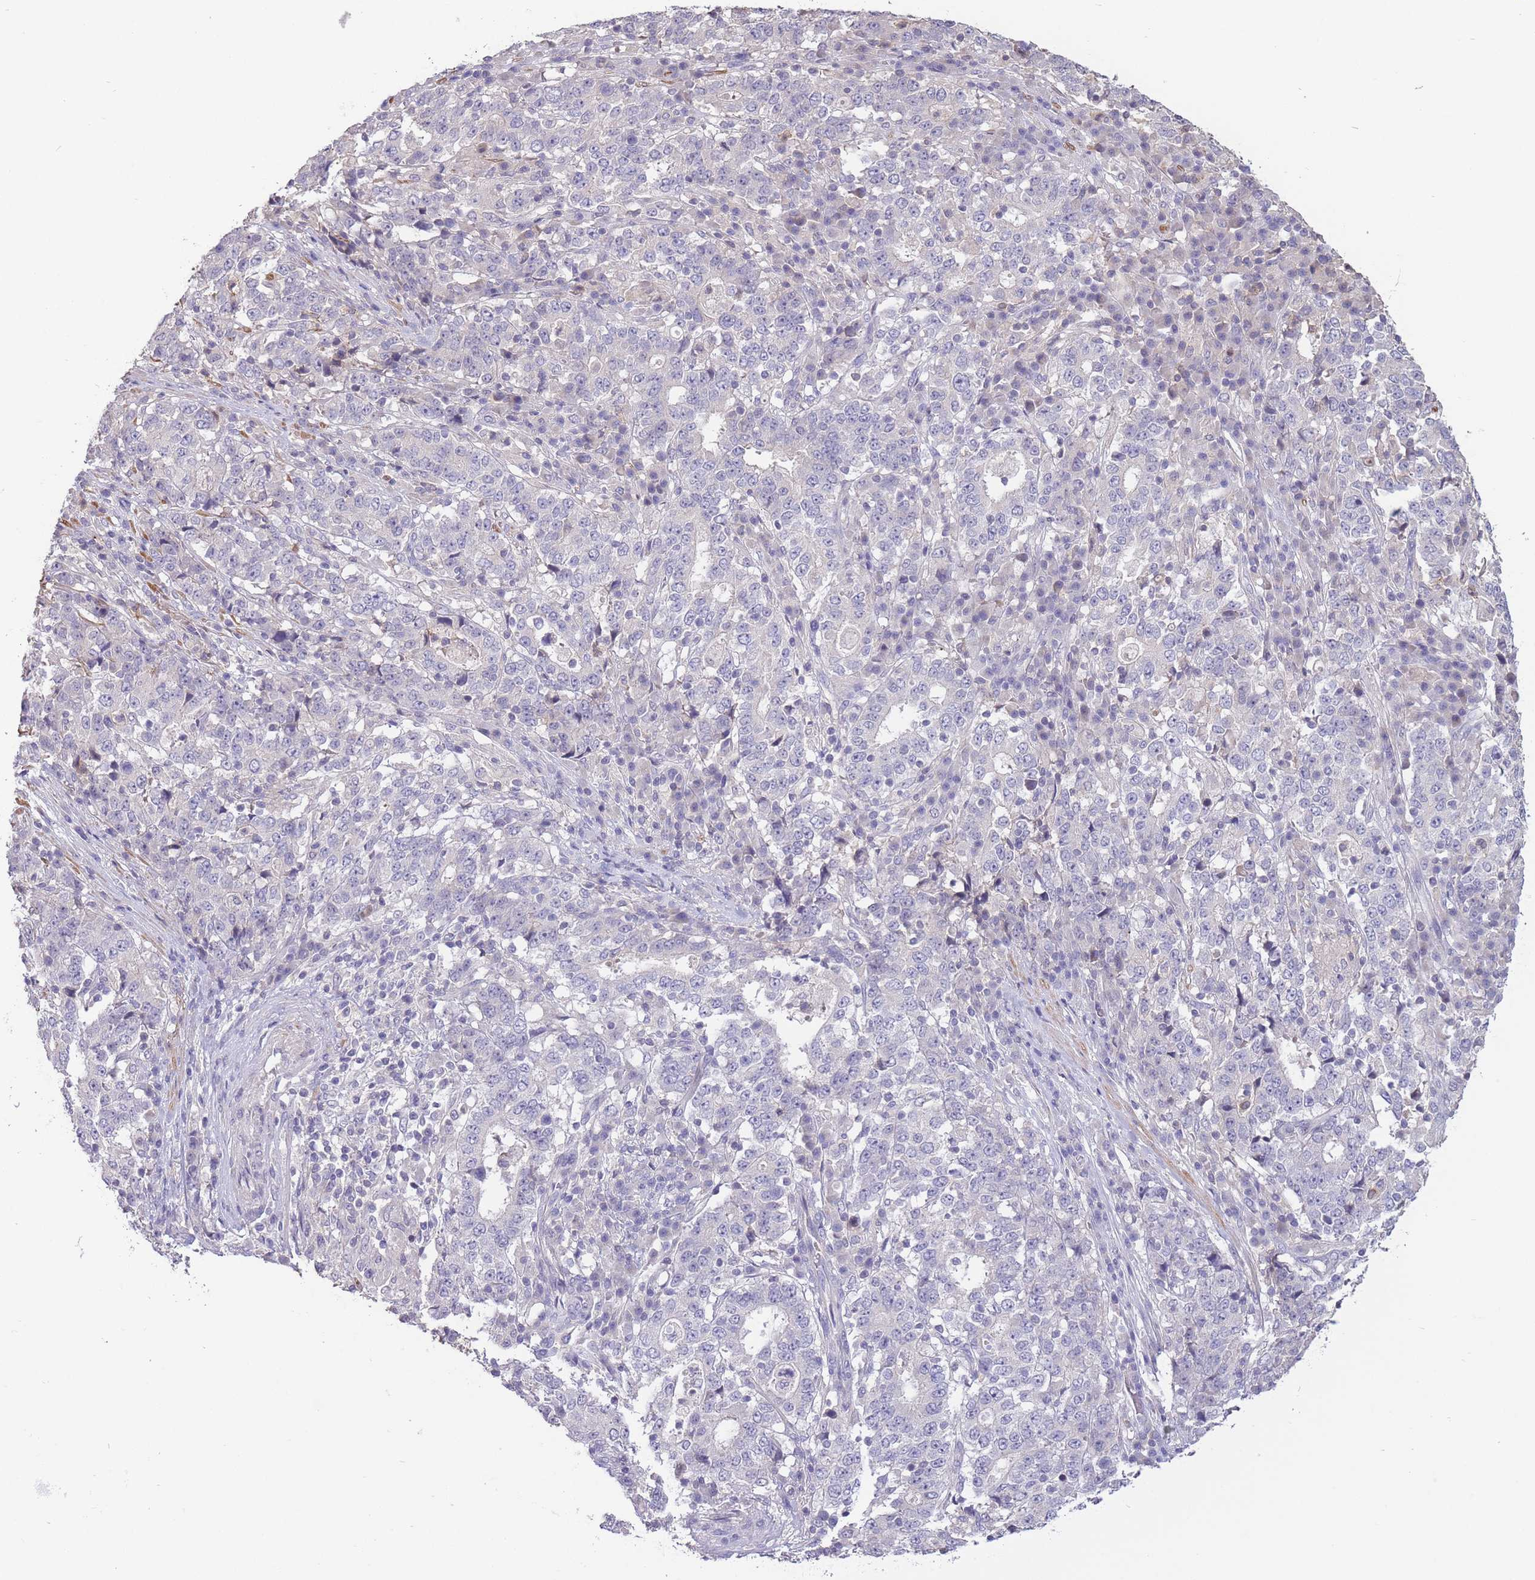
{"staining": {"intensity": "negative", "quantity": "none", "location": "none"}, "tissue": "stomach cancer", "cell_type": "Tumor cells", "image_type": "cancer", "snomed": [{"axis": "morphology", "description": "Adenocarcinoma, NOS"}, {"axis": "topography", "description": "Stomach"}], "caption": "Immunohistochemistry (IHC) image of neoplastic tissue: stomach cancer stained with DAB demonstrates no significant protein positivity in tumor cells. (DAB IHC with hematoxylin counter stain).", "gene": "ZNF304", "patient": {"sex": "male", "age": 59}}